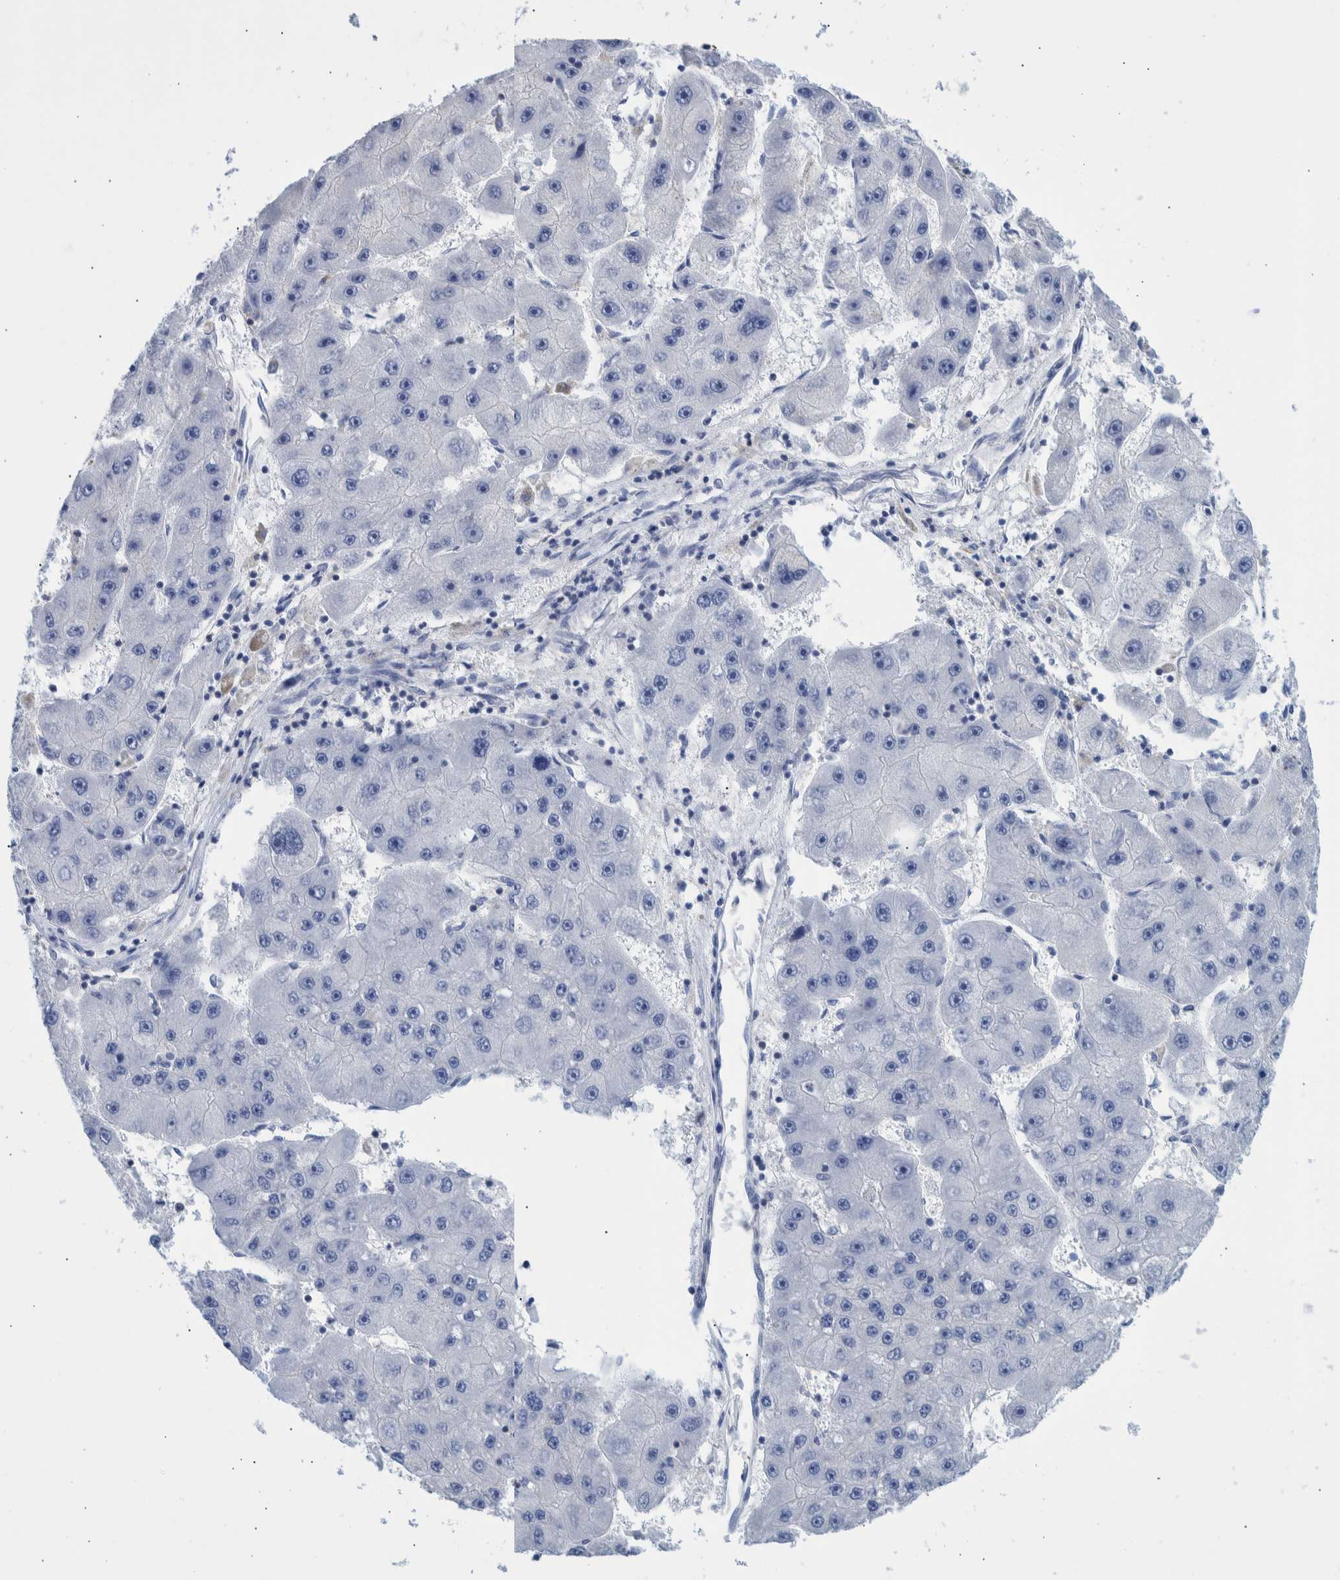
{"staining": {"intensity": "negative", "quantity": "none", "location": "none"}, "tissue": "liver cancer", "cell_type": "Tumor cells", "image_type": "cancer", "snomed": [{"axis": "morphology", "description": "Carcinoma, Hepatocellular, NOS"}, {"axis": "topography", "description": "Liver"}], "caption": "Protein analysis of liver hepatocellular carcinoma demonstrates no significant positivity in tumor cells.", "gene": "PPP3CC", "patient": {"sex": "female", "age": 61}}